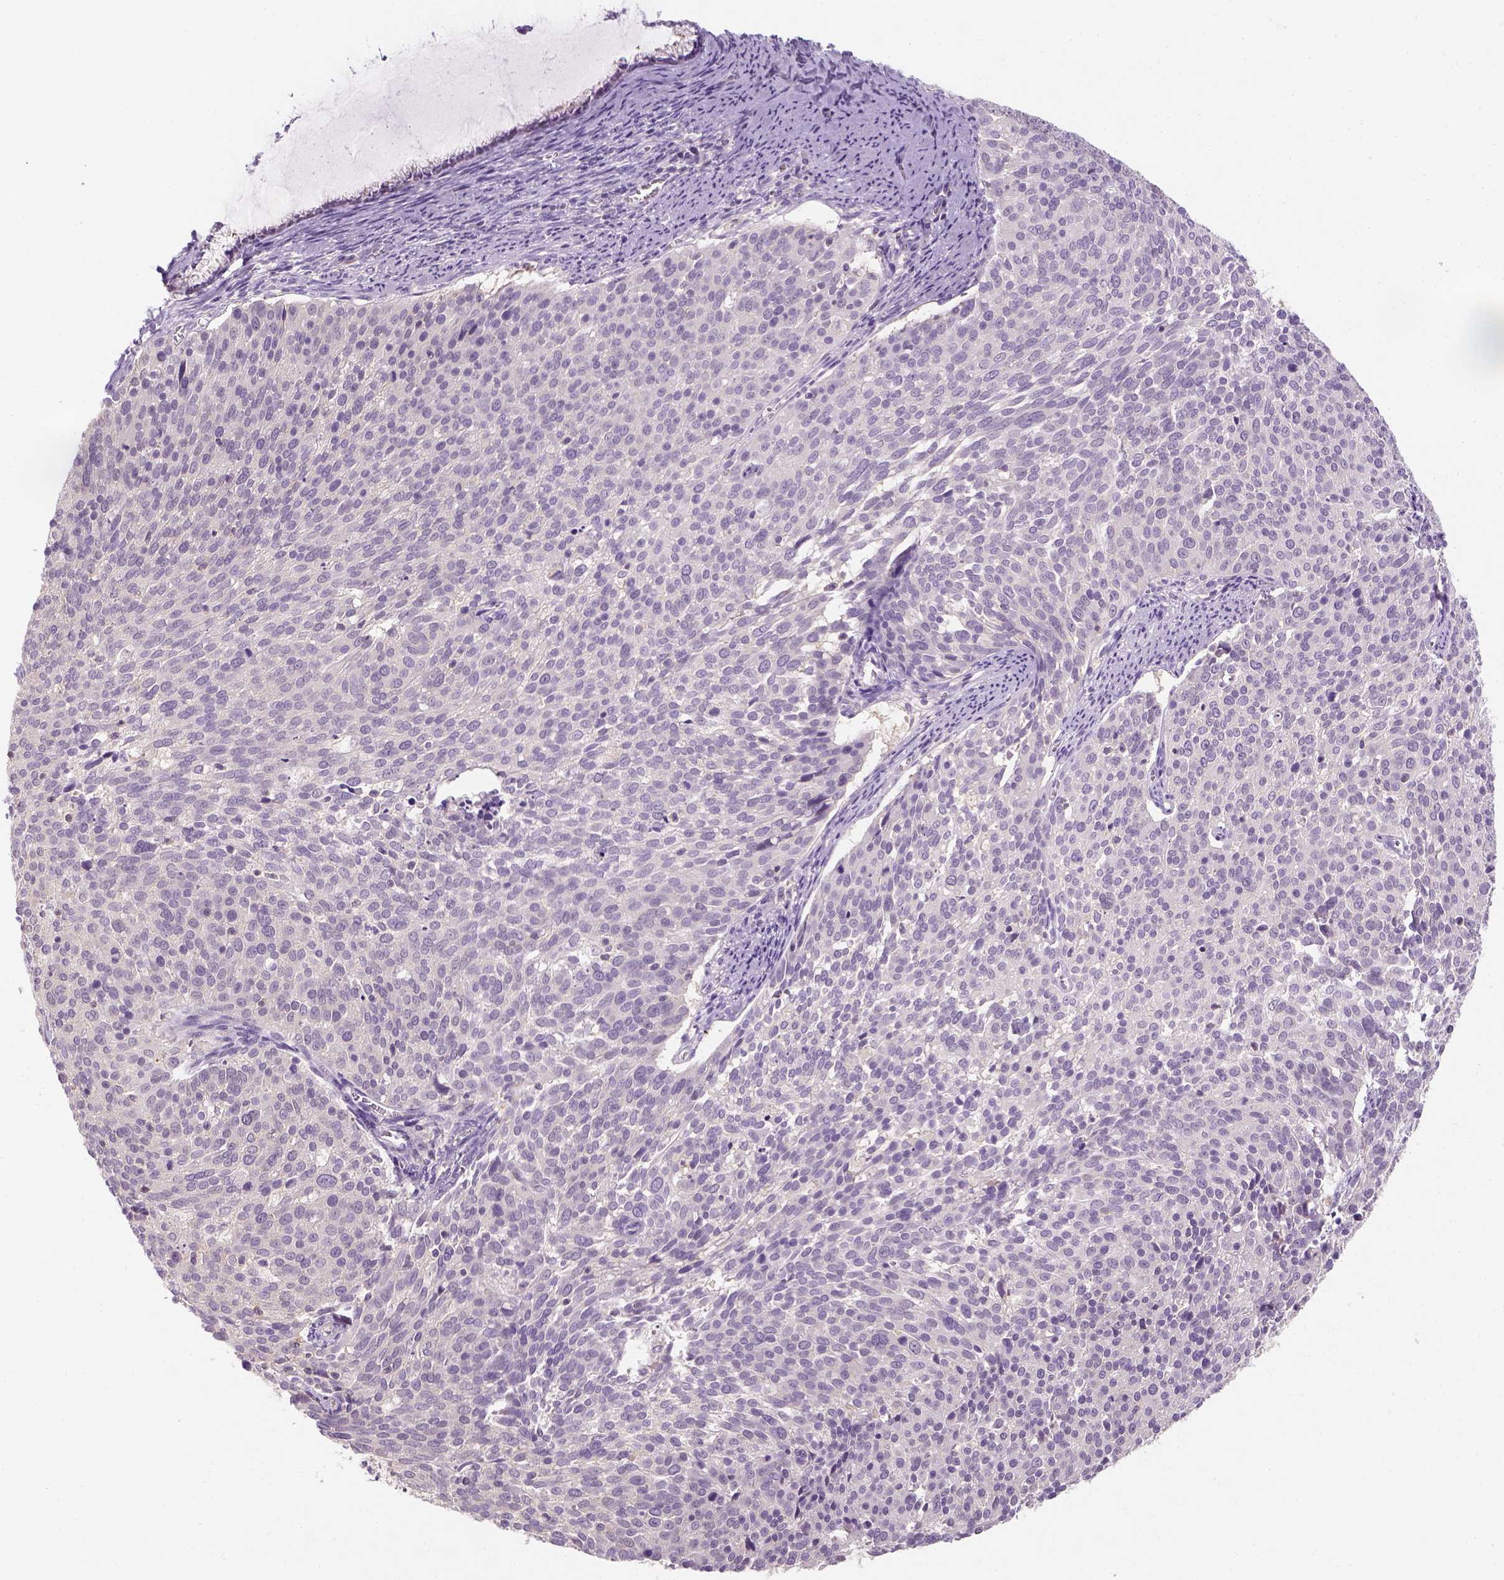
{"staining": {"intensity": "negative", "quantity": "none", "location": "none"}, "tissue": "cervical cancer", "cell_type": "Tumor cells", "image_type": "cancer", "snomed": [{"axis": "morphology", "description": "Squamous cell carcinoma, NOS"}, {"axis": "topography", "description": "Cervix"}], "caption": "High power microscopy image of an immunohistochemistry (IHC) micrograph of squamous cell carcinoma (cervical), revealing no significant staining in tumor cells.", "gene": "EPHB1", "patient": {"sex": "female", "age": 39}}